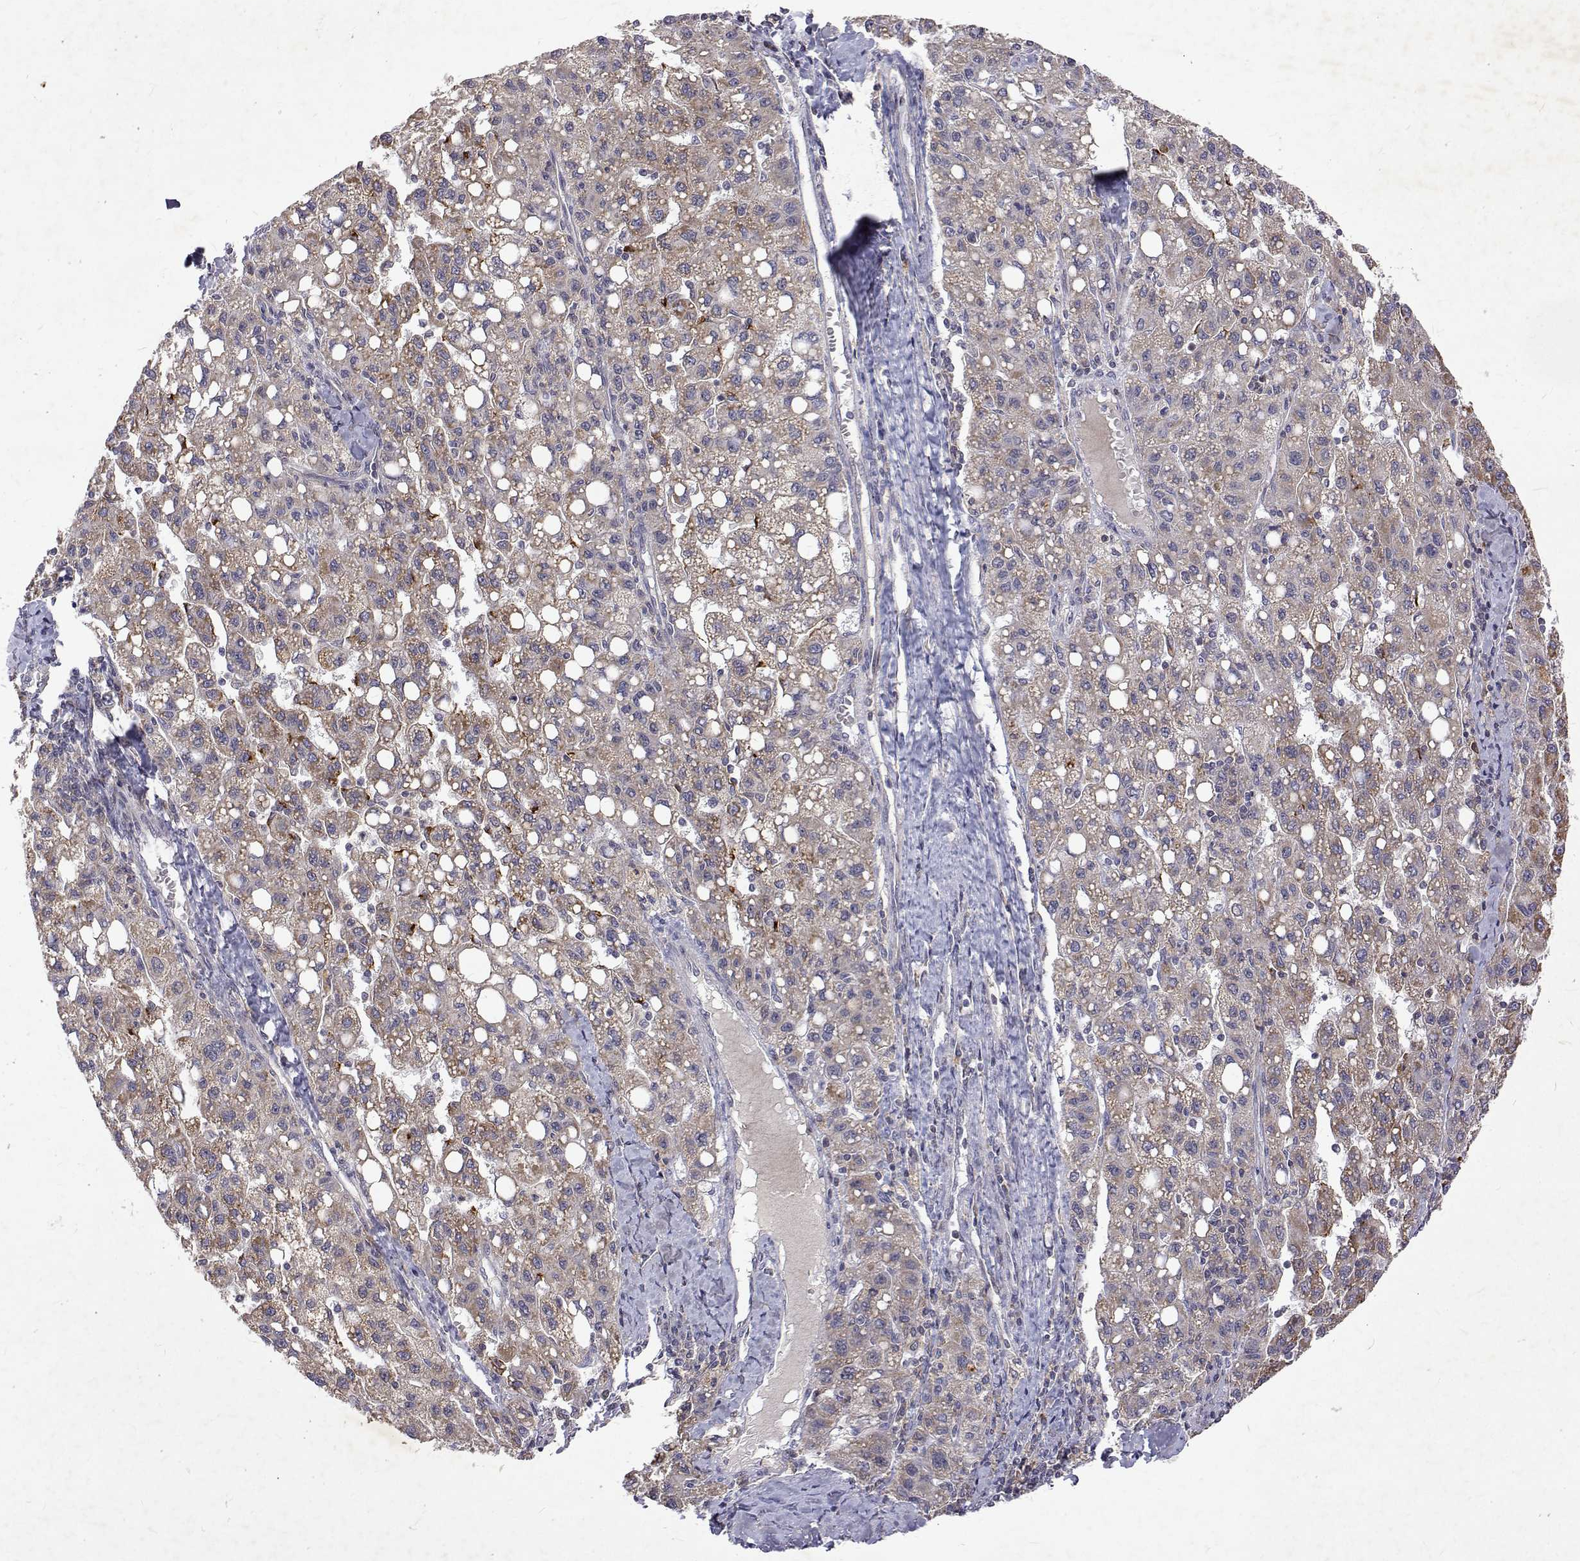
{"staining": {"intensity": "weak", "quantity": "<25%", "location": "cytoplasmic/membranous"}, "tissue": "liver cancer", "cell_type": "Tumor cells", "image_type": "cancer", "snomed": [{"axis": "morphology", "description": "Carcinoma, Hepatocellular, NOS"}, {"axis": "topography", "description": "Liver"}], "caption": "DAB immunohistochemical staining of human liver cancer demonstrates no significant positivity in tumor cells.", "gene": "ALKBH8", "patient": {"sex": "female", "age": 82}}